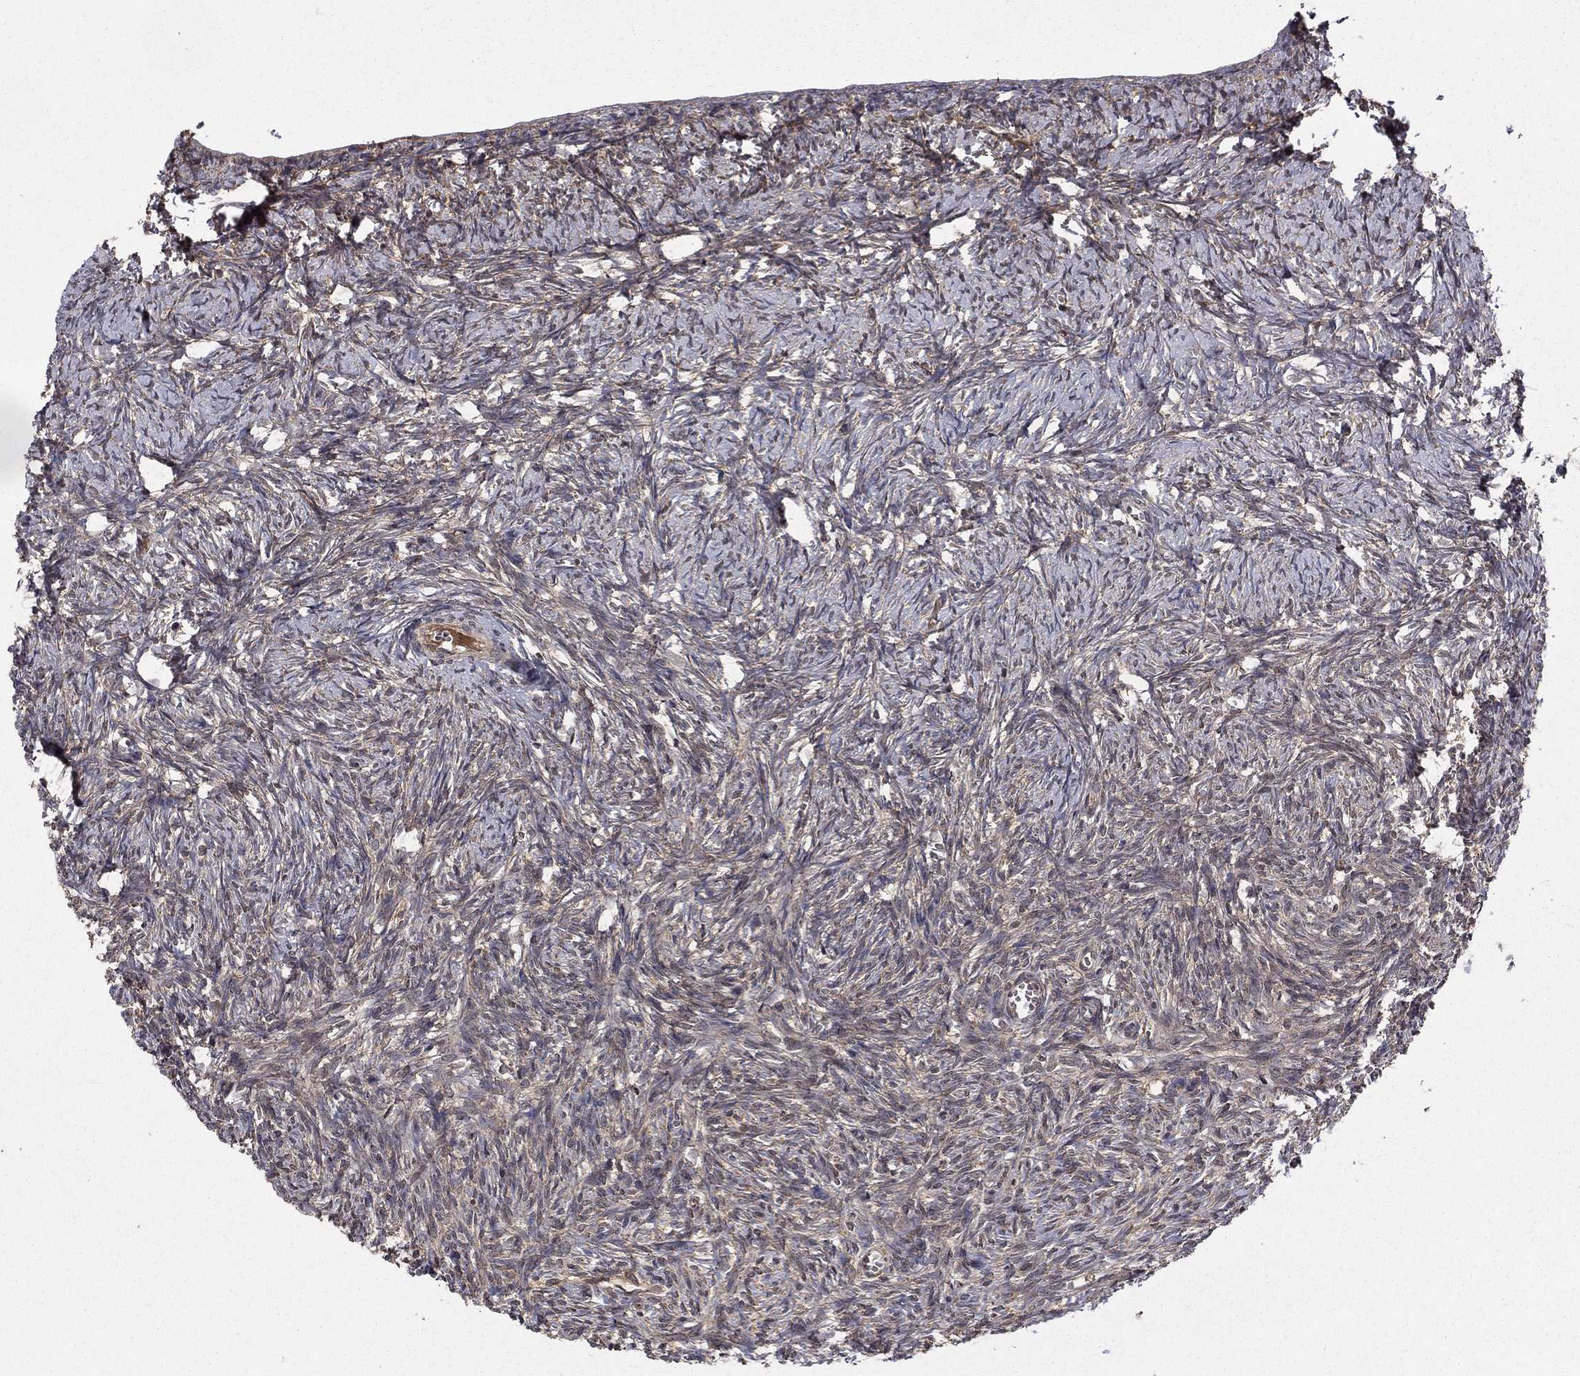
{"staining": {"intensity": "negative", "quantity": "none", "location": "none"}, "tissue": "ovary", "cell_type": "Ovarian stroma cells", "image_type": "normal", "snomed": [{"axis": "morphology", "description": "Normal tissue, NOS"}, {"axis": "topography", "description": "Ovary"}], "caption": "Ovarian stroma cells show no significant protein expression in benign ovary. Nuclei are stained in blue.", "gene": "BABAM2", "patient": {"sex": "female", "age": 43}}